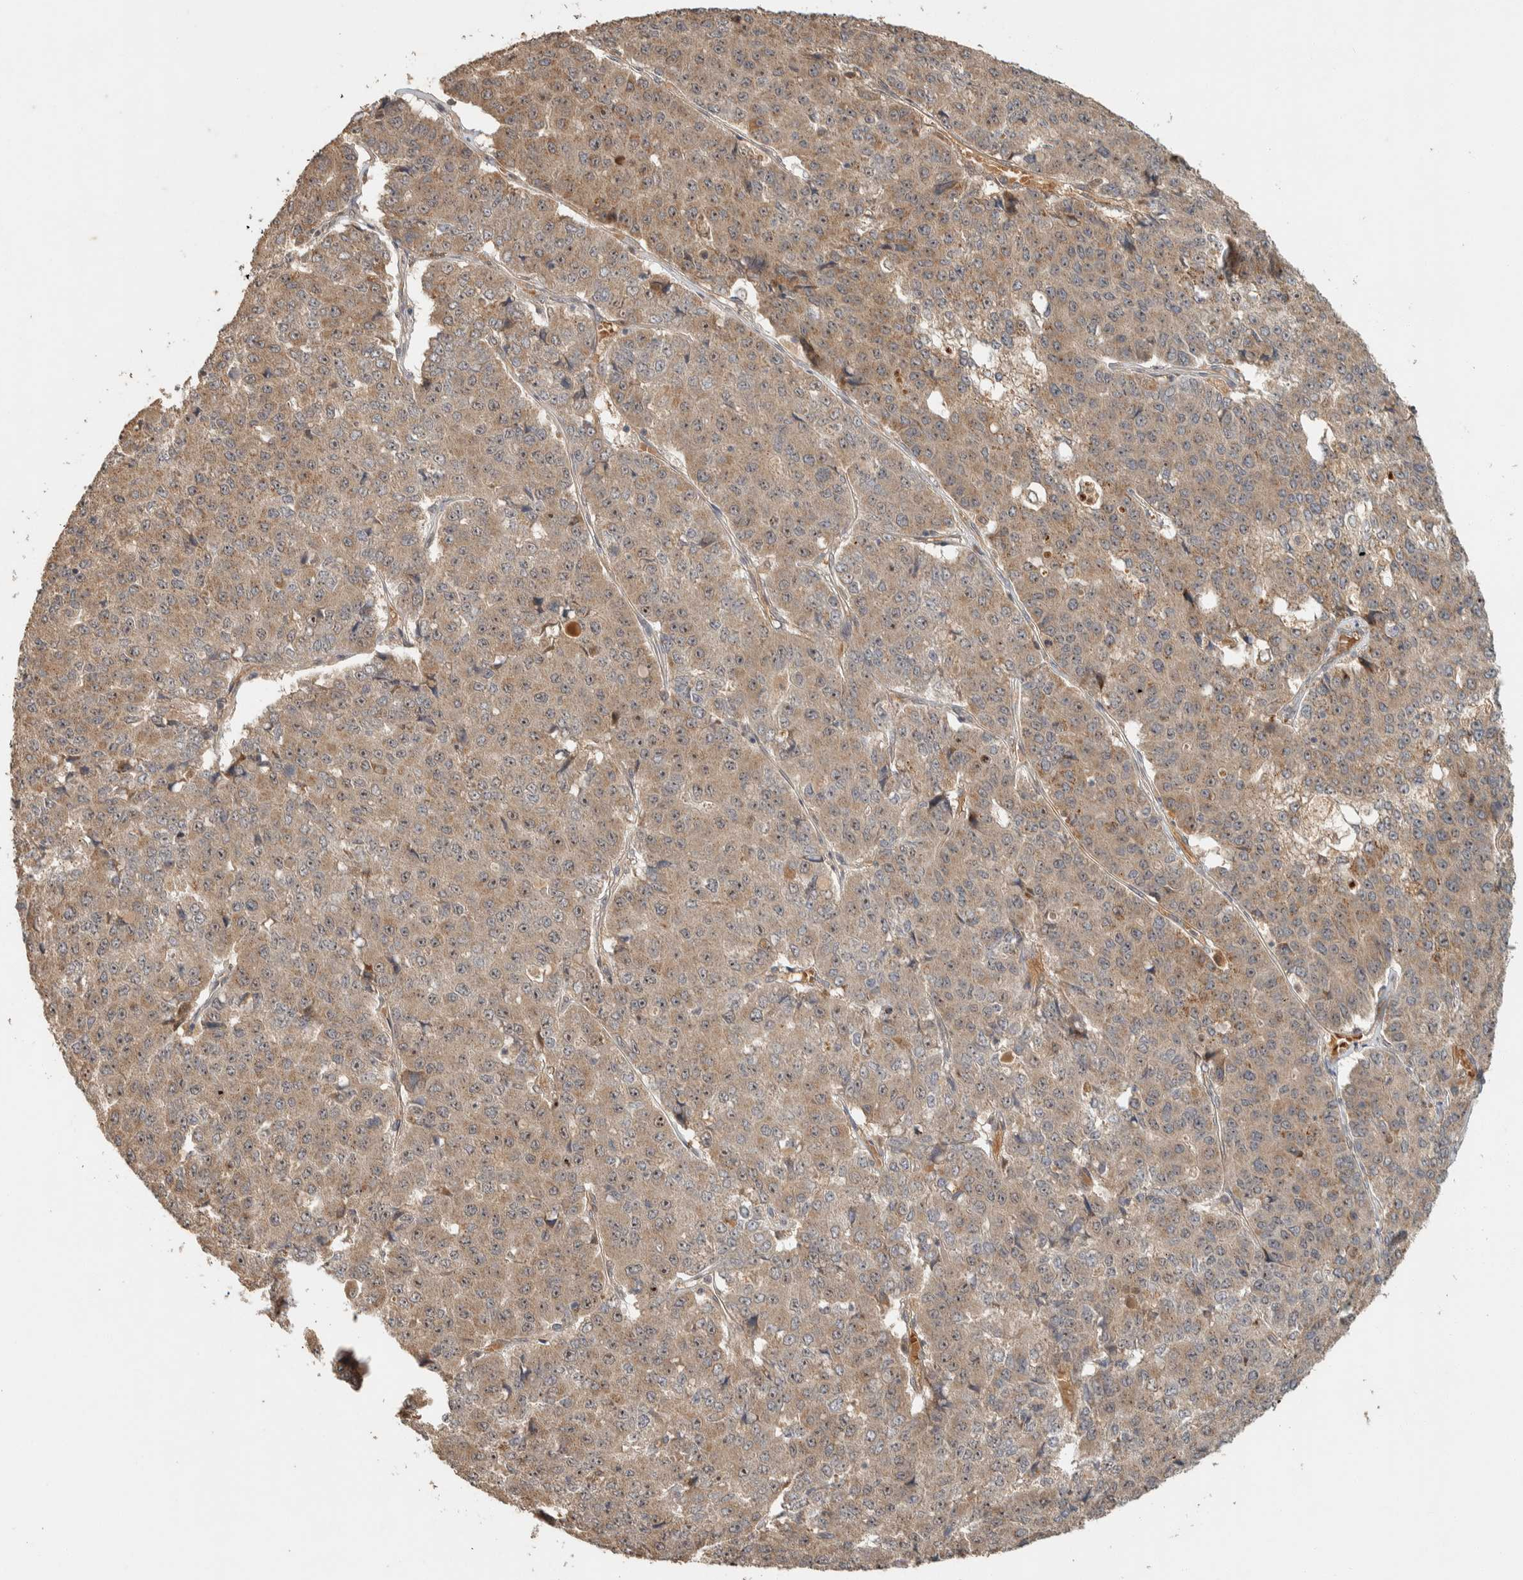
{"staining": {"intensity": "weak", "quantity": ">75%", "location": "cytoplasmic/membranous"}, "tissue": "pancreatic cancer", "cell_type": "Tumor cells", "image_type": "cancer", "snomed": [{"axis": "morphology", "description": "Adenocarcinoma, NOS"}, {"axis": "topography", "description": "Pancreas"}], "caption": "Immunohistochemical staining of adenocarcinoma (pancreatic) shows low levels of weak cytoplasmic/membranous expression in approximately >75% of tumor cells. Immunohistochemistry (ihc) stains the protein of interest in brown and the nuclei are stained blue.", "gene": "ZBTB2", "patient": {"sex": "male", "age": 50}}